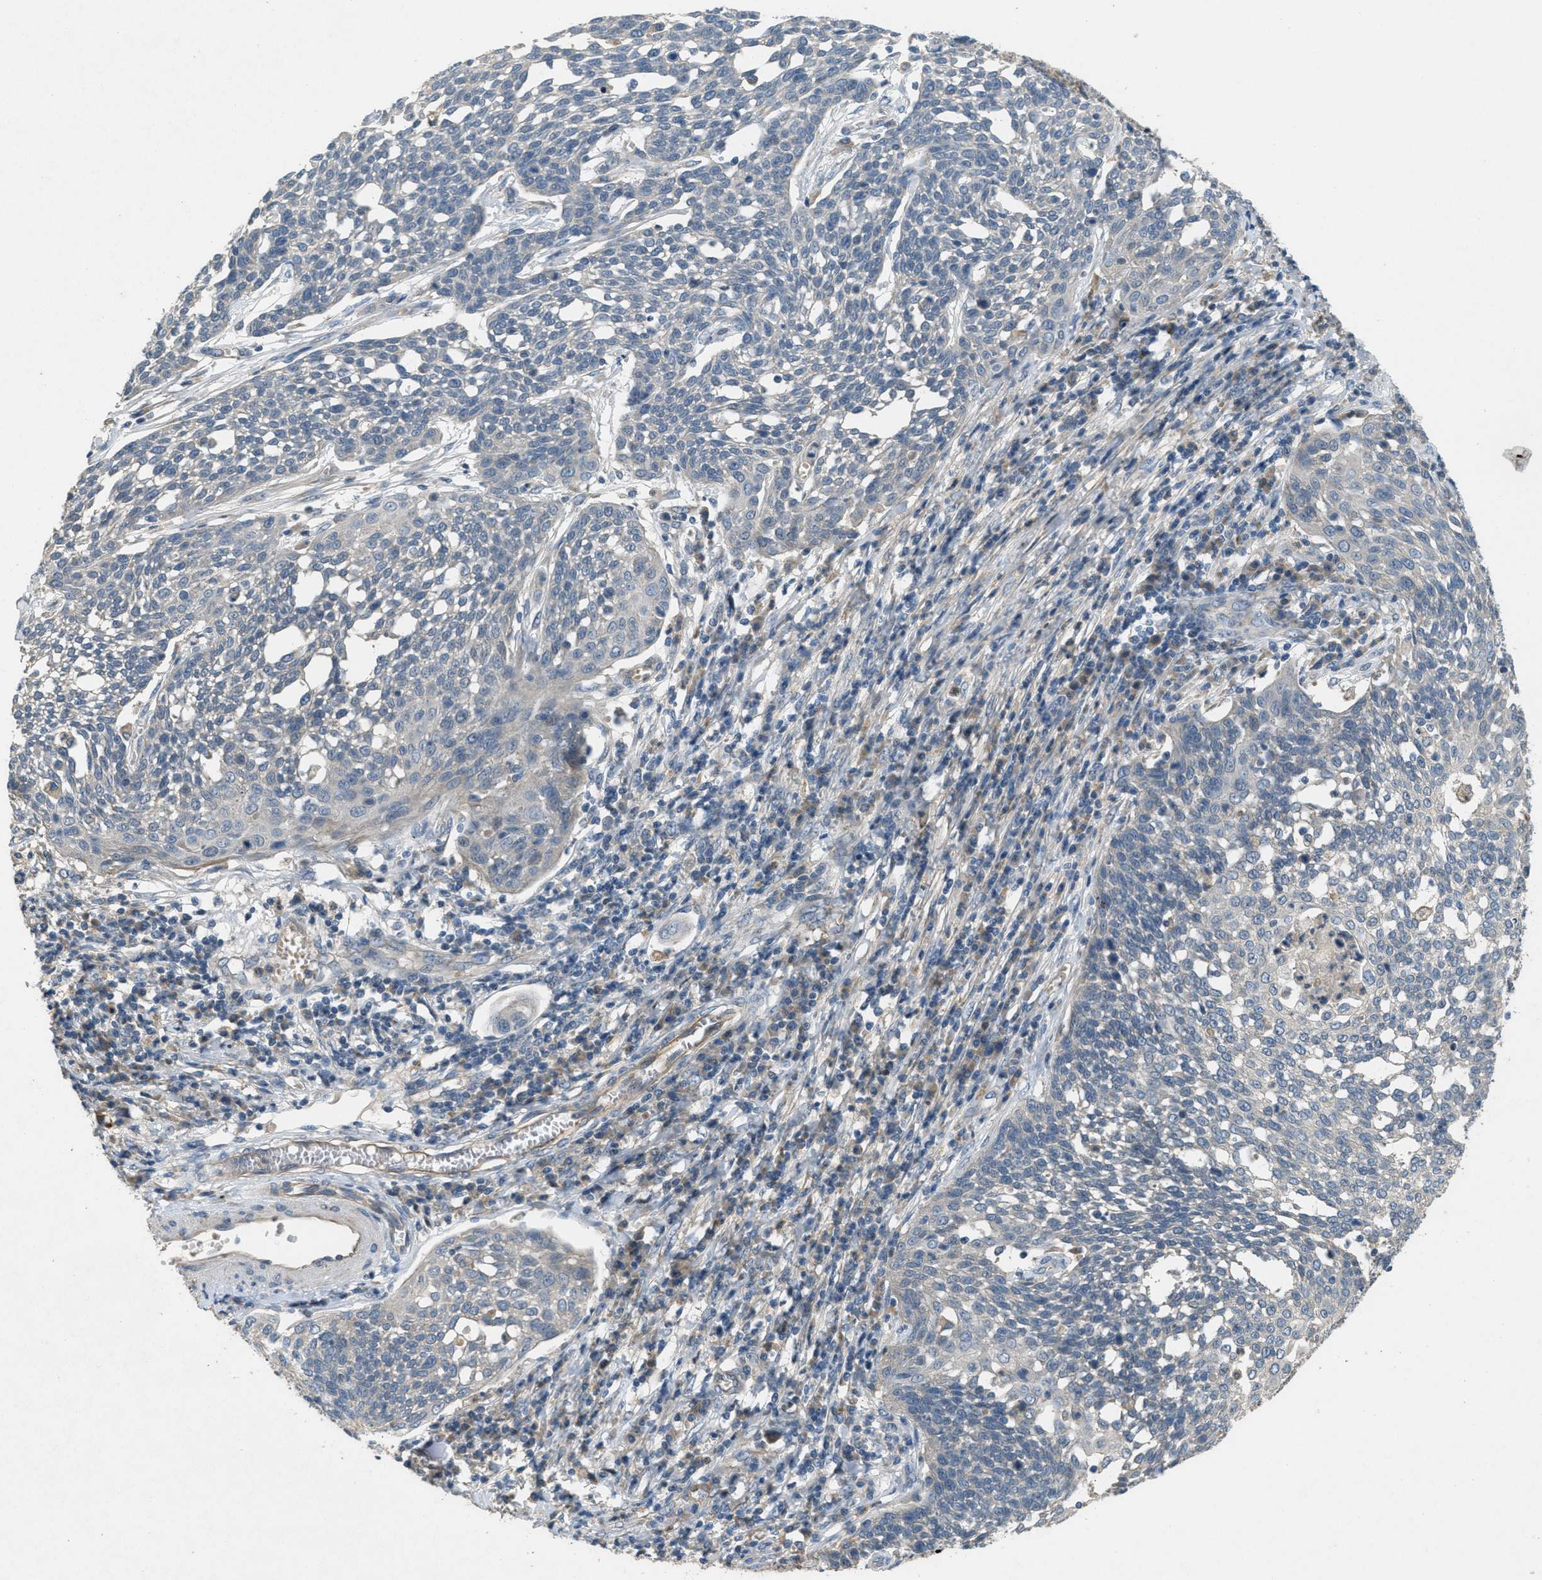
{"staining": {"intensity": "negative", "quantity": "none", "location": "none"}, "tissue": "cervical cancer", "cell_type": "Tumor cells", "image_type": "cancer", "snomed": [{"axis": "morphology", "description": "Squamous cell carcinoma, NOS"}, {"axis": "topography", "description": "Cervix"}], "caption": "Histopathology image shows no protein staining in tumor cells of cervical cancer tissue.", "gene": "ADCY6", "patient": {"sex": "female", "age": 34}}